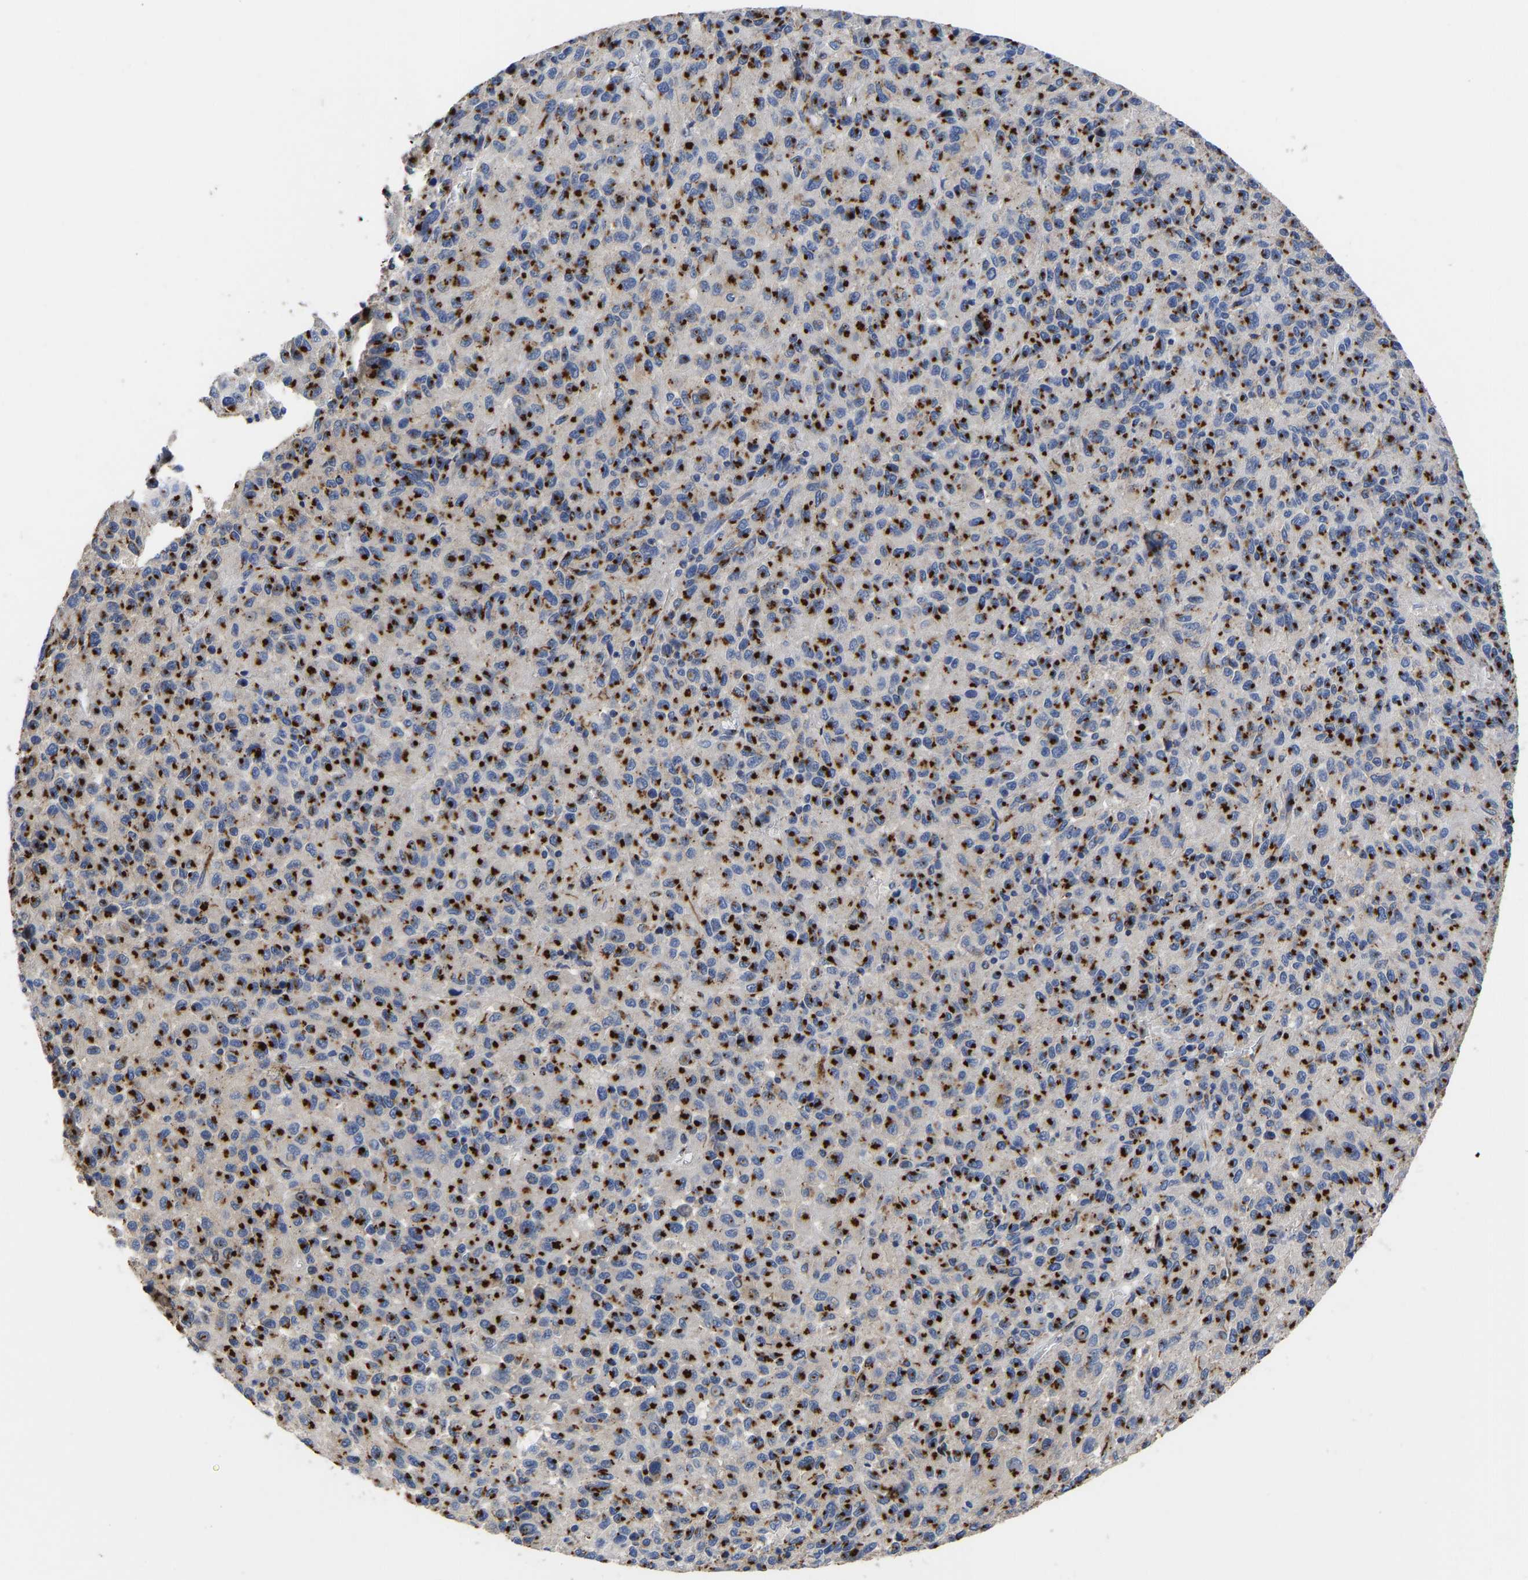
{"staining": {"intensity": "strong", "quantity": ">75%", "location": "cytoplasmic/membranous"}, "tissue": "melanoma", "cell_type": "Tumor cells", "image_type": "cancer", "snomed": [{"axis": "morphology", "description": "Malignant melanoma, Metastatic site"}, {"axis": "topography", "description": "Lung"}], "caption": "Tumor cells display high levels of strong cytoplasmic/membranous staining in about >75% of cells in human melanoma. (IHC, brightfield microscopy, high magnification).", "gene": "TMEM87A", "patient": {"sex": "male", "age": 64}}